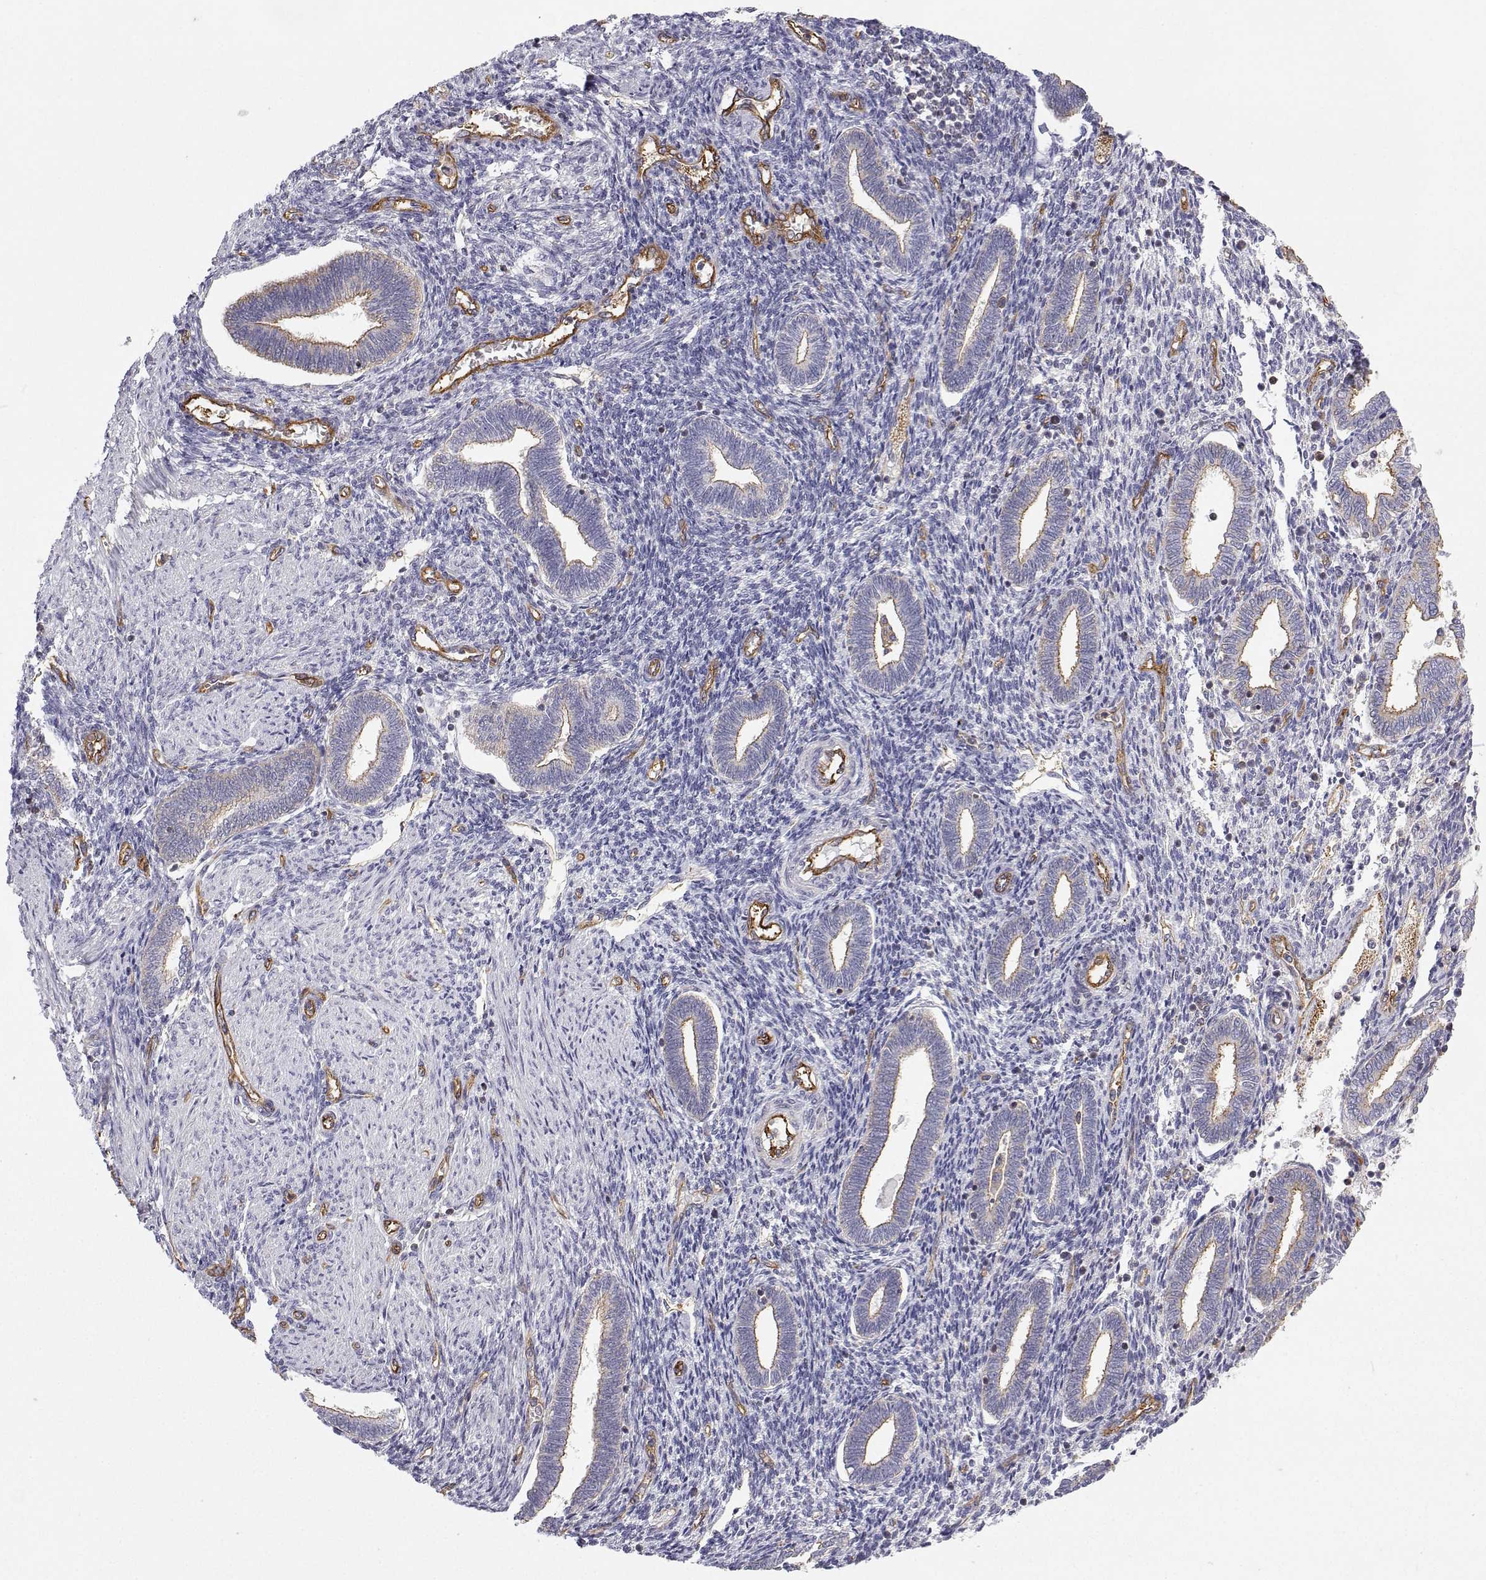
{"staining": {"intensity": "weak", "quantity": "<25%", "location": "cytoplasmic/membranous"}, "tissue": "endometrium", "cell_type": "Cells in endometrial stroma", "image_type": "normal", "snomed": [{"axis": "morphology", "description": "Normal tissue, NOS"}, {"axis": "topography", "description": "Endometrium"}], "caption": "Immunohistochemistry (IHC) of benign endometrium exhibits no staining in cells in endometrial stroma.", "gene": "MYH9", "patient": {"sex": "female", "age": 42}}